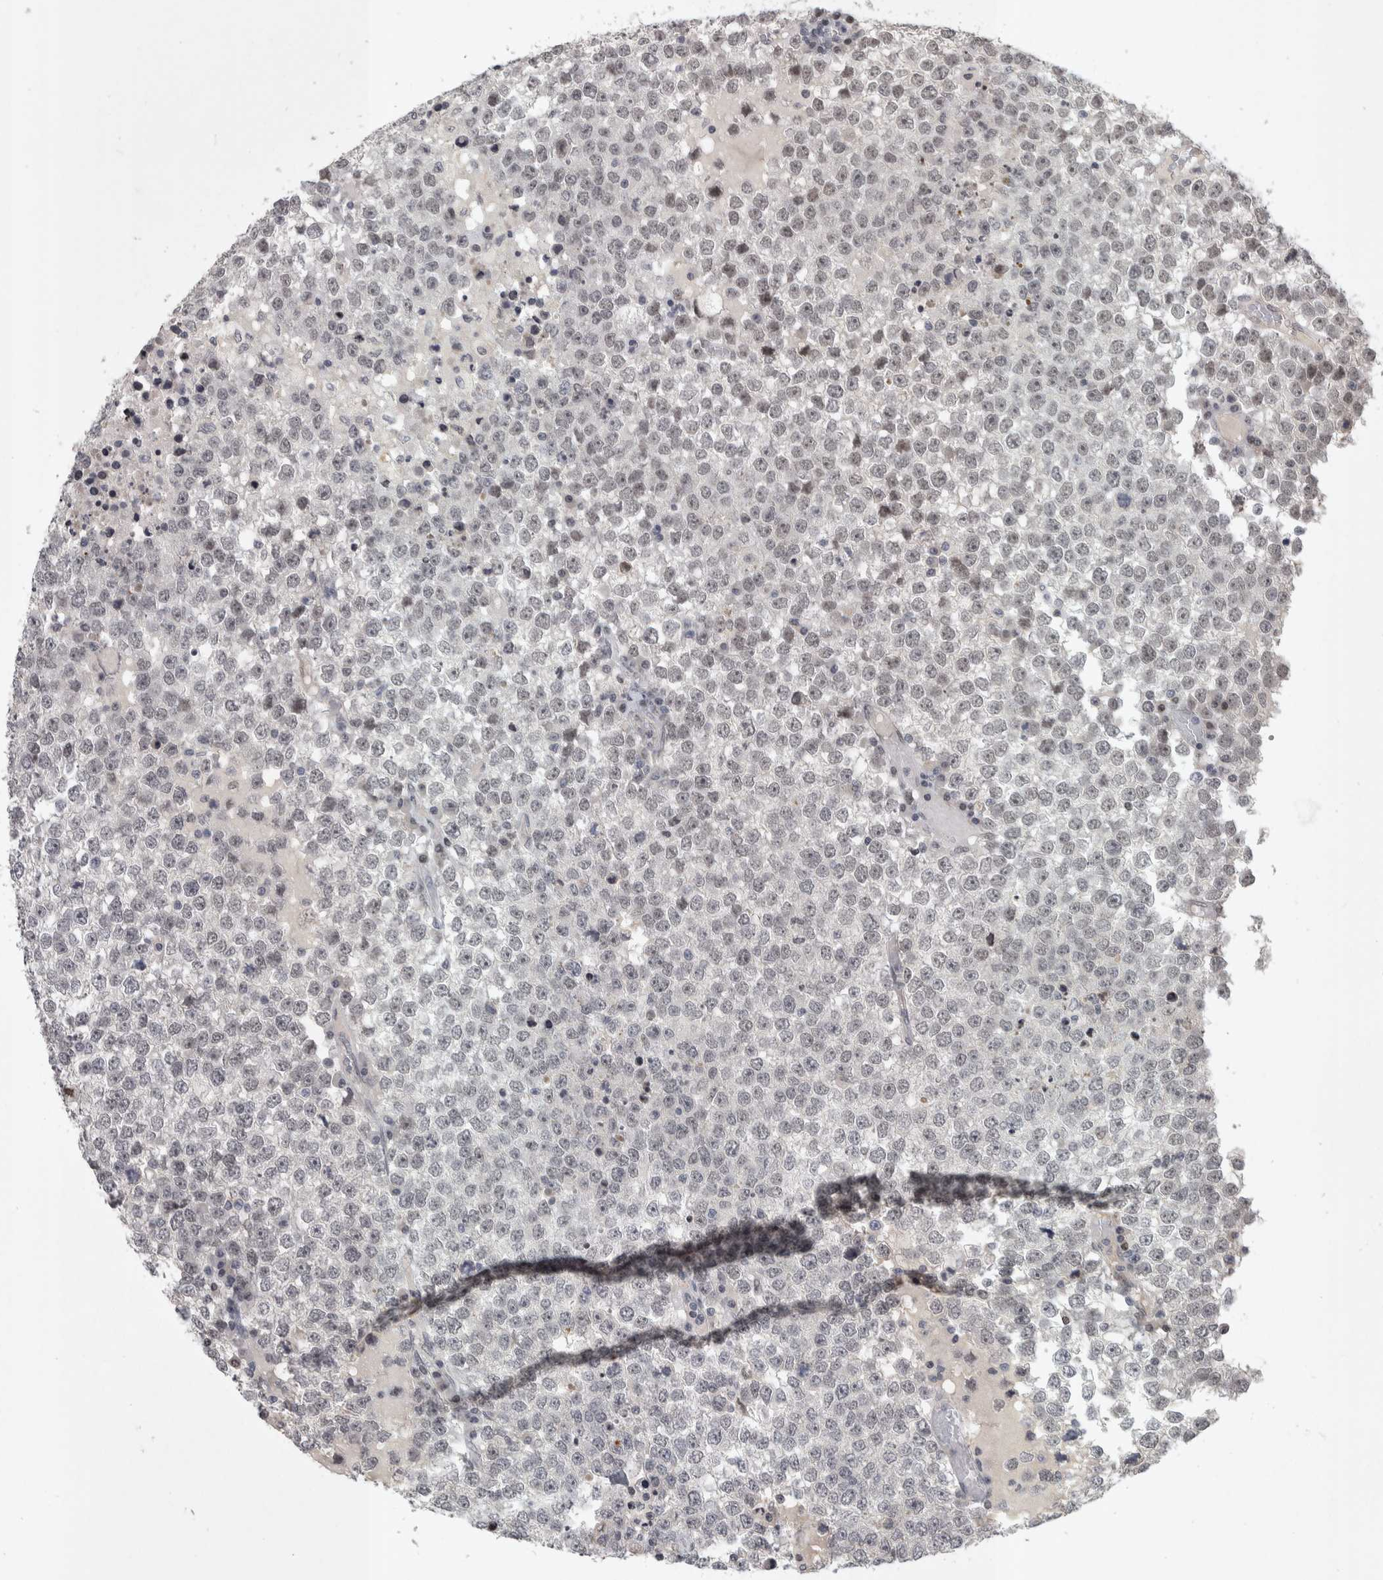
{"staining": {"intensity": "weak", "quantity": "<25%", "location": "nuclear"}, "tissue": "testis cancer", "cell_type": "Tumor cells", "image_type": "cancer", "snomed": [{"axis": "morphology", "description": "Seminoma, NOS"}, {"axis": "topography", "description": "Testis"}], "caption": "Tumor cells are negative for protein expression in human testis seminoma. The staining is performed using DAB (3,3'-diaminobenzidine) brown chromogen with nuclei counter-stained in using hematoxylin.", "gene": "ZSCAN21", "patient": {"sex": "male", "age": 65}}